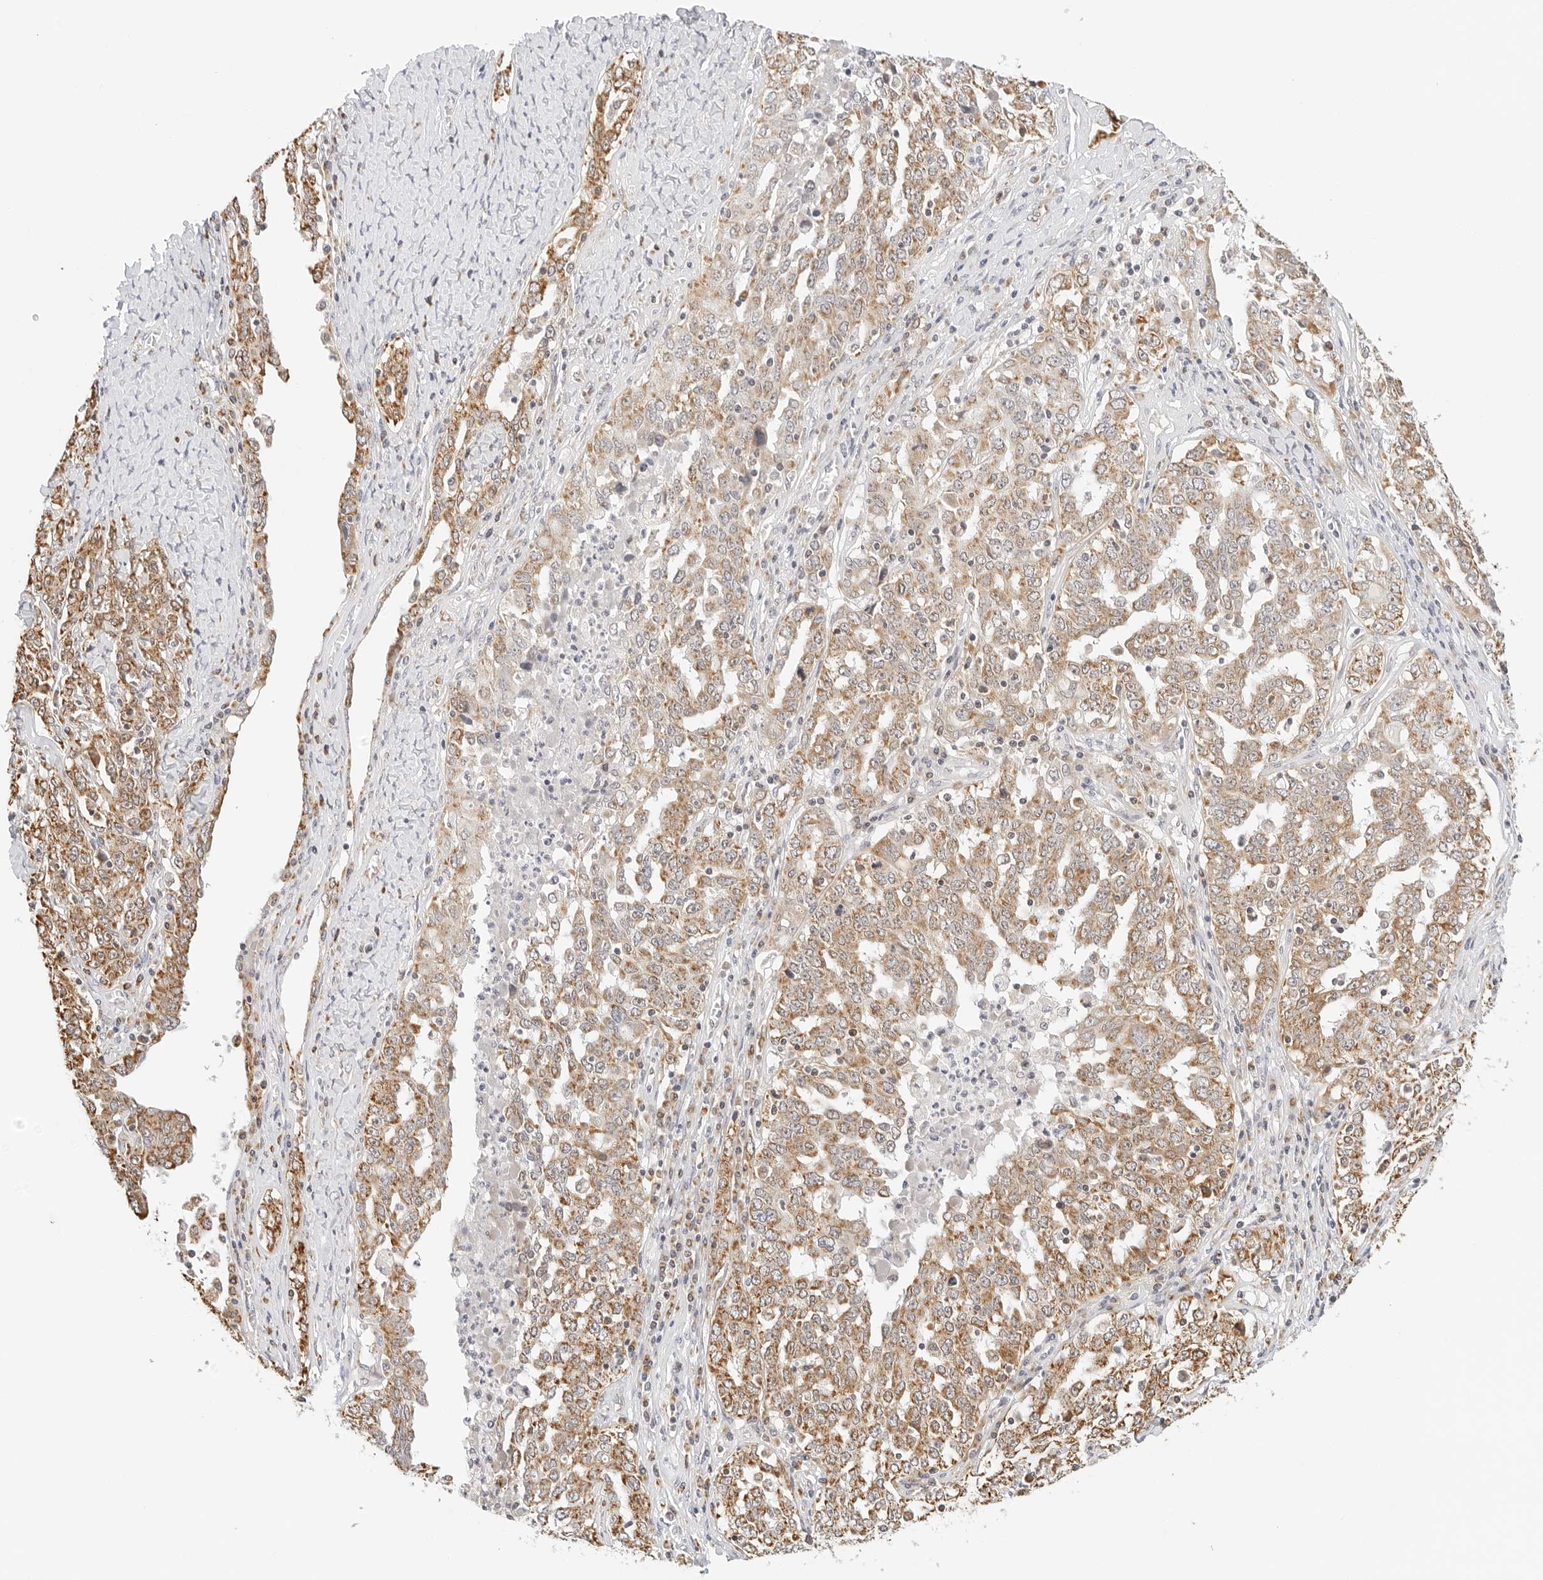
{"staining": {"intensity": "moderate", "quantity": ">75%", "location": "cytoplasmic/membranous"}, "tissue": "ovarian cancer", "cell_type": "Tumor cells", "image_type": "cancer", "snomed": [{"axis": "morphology", "description": "Carcinoma, endometroid"}, {"axis": "topography", "description": "Ovary"}], "caption": "DAB immunohistochemical staining of ovarian cancer reveals moderate cytoplasmic/membranous protein positivity in about >75% of tumor cells.", "gene": "ATL1", "patient": {"sex": "female", "age": 62}}